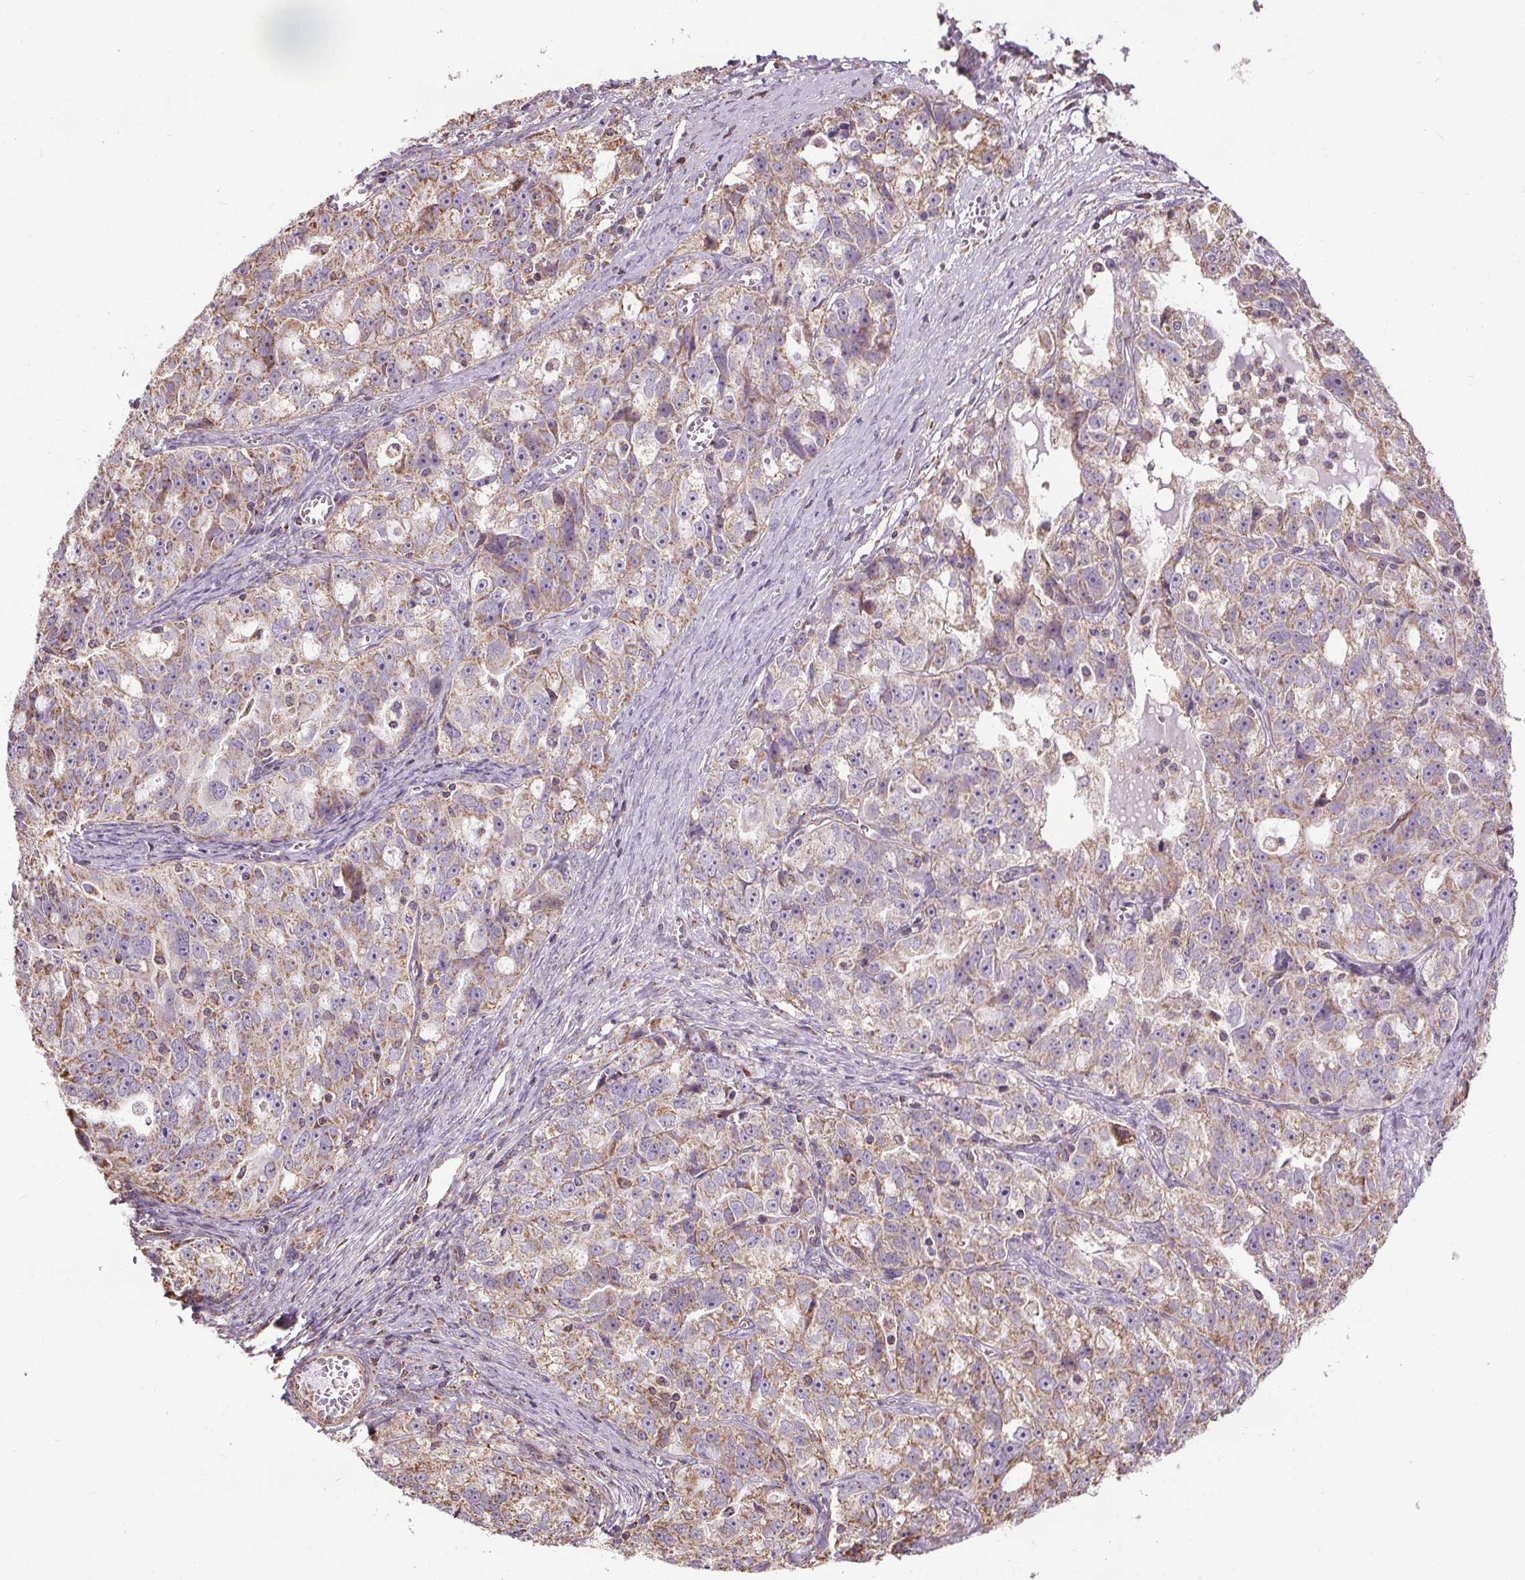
{"staining": {"intensity": "weak", "quantity": ">75%", "location": "cytoplasmic/membranous"}, "tissue": "ovarian cancer", "cell_type": "Tumor cells", "image_type": "cancer", "snomed": [{"axis": "morphology", "description": "Cystadenocarcinoma, serous, NOS"}, {"axis": "topography", "description": "Ovary"}], "caption": "Tumor cells show weak cytoplasmic/membranous expression in approximately >75% of cells in ovarian cancer (serous cystadenocarcinoma). (Brightfield microscopy of DAB IHC at high magnification).", "gene": "ZNF548", "patient": {"sex": "female", "age": 51}}